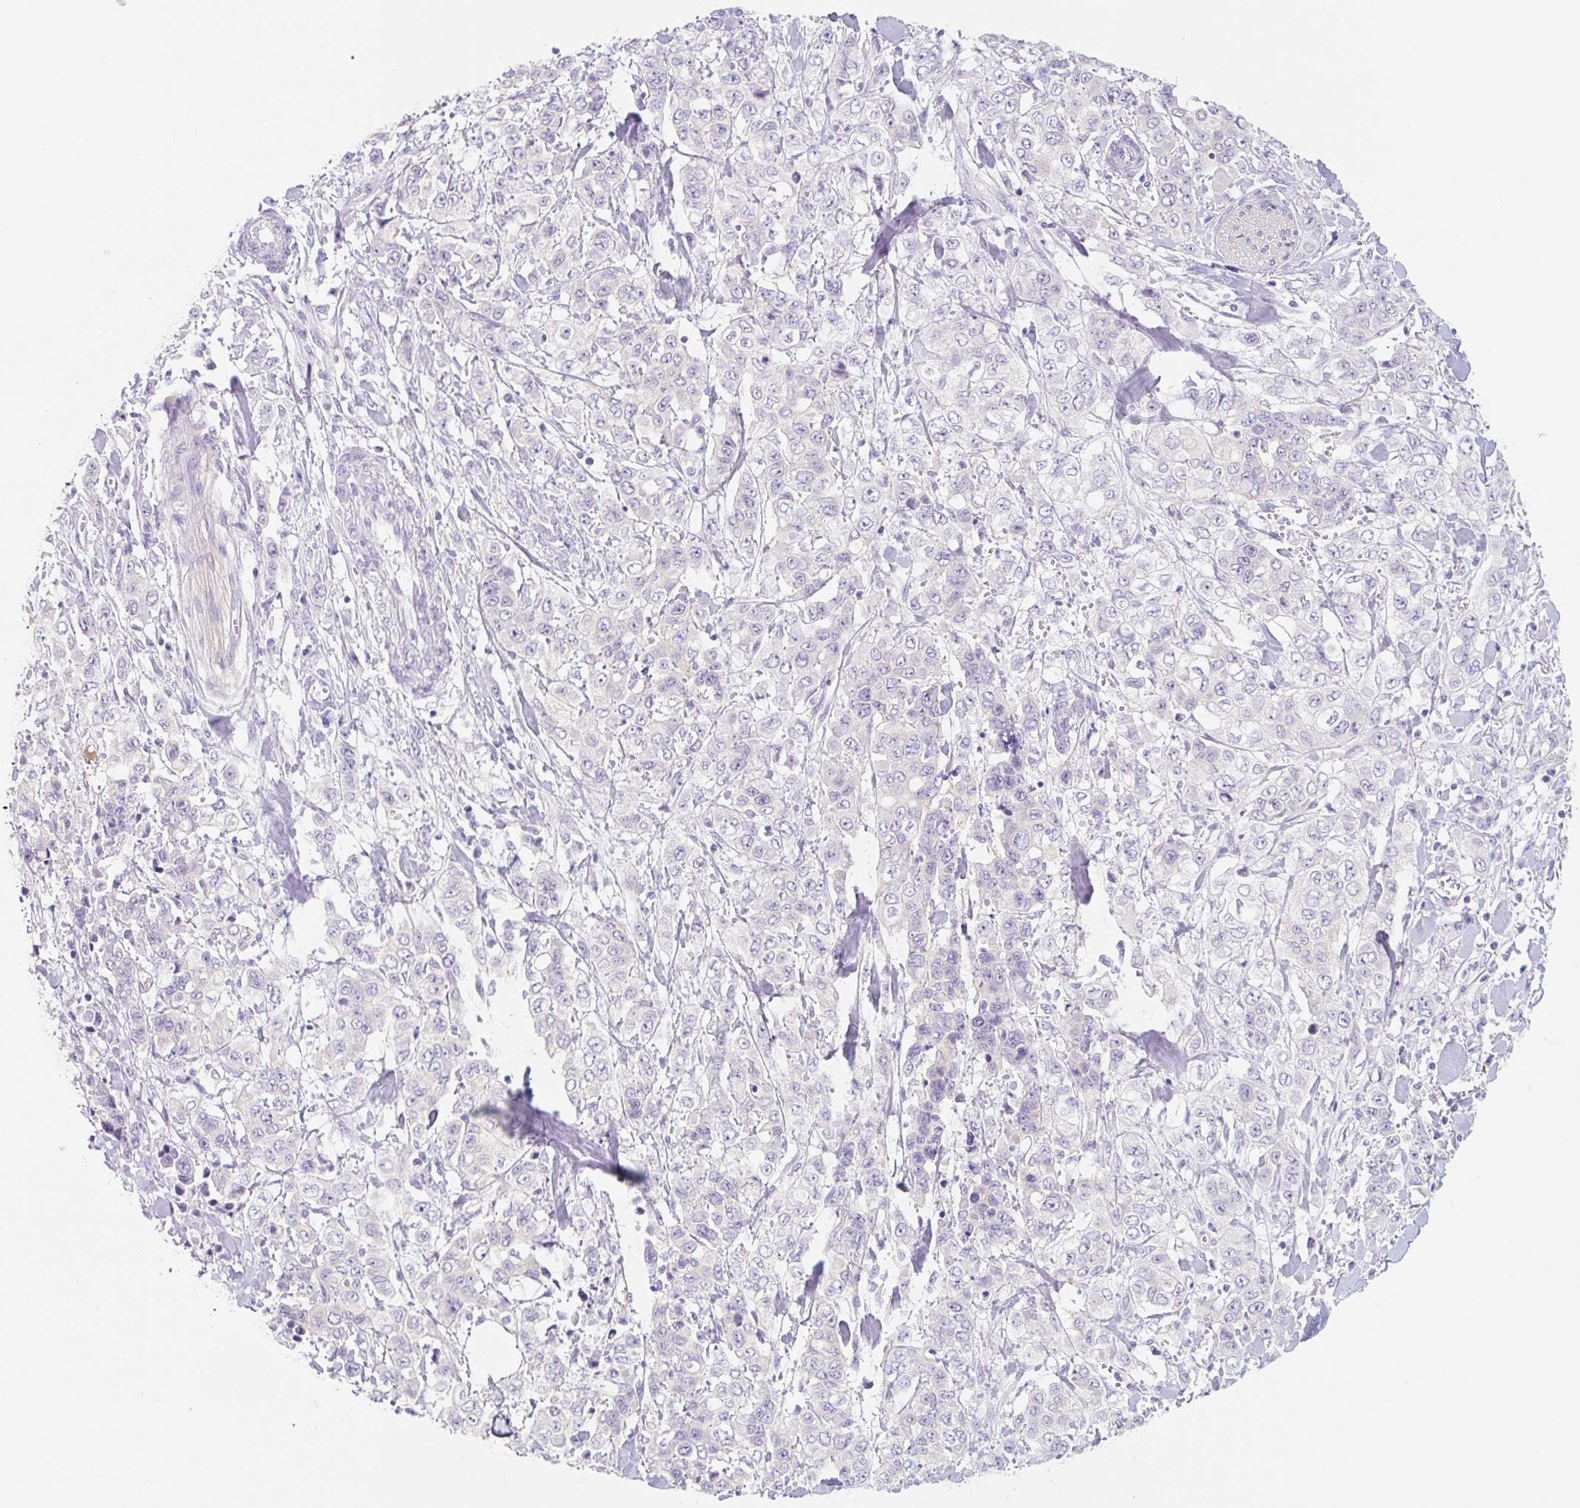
{"staining": {"intensity": "negative", "quantity": "none", "location": "none"}, "tissue": "stomach cancer", "cell_type": "Tumor cells", "image_type": "cancer", "snomed": [{"axis": "morphology", "description": "Adenocarcinoma, NOS"}, {"axis": "topography", "description": "Stomach, upper"}], "caption": "Stomach adenocarcinoma stained for a protein using immunohistochemistry (IHC) exhibits no positivity tumor cells.", "gene": "LYVE1", "patient": {"sex": "male", "age": 62}}